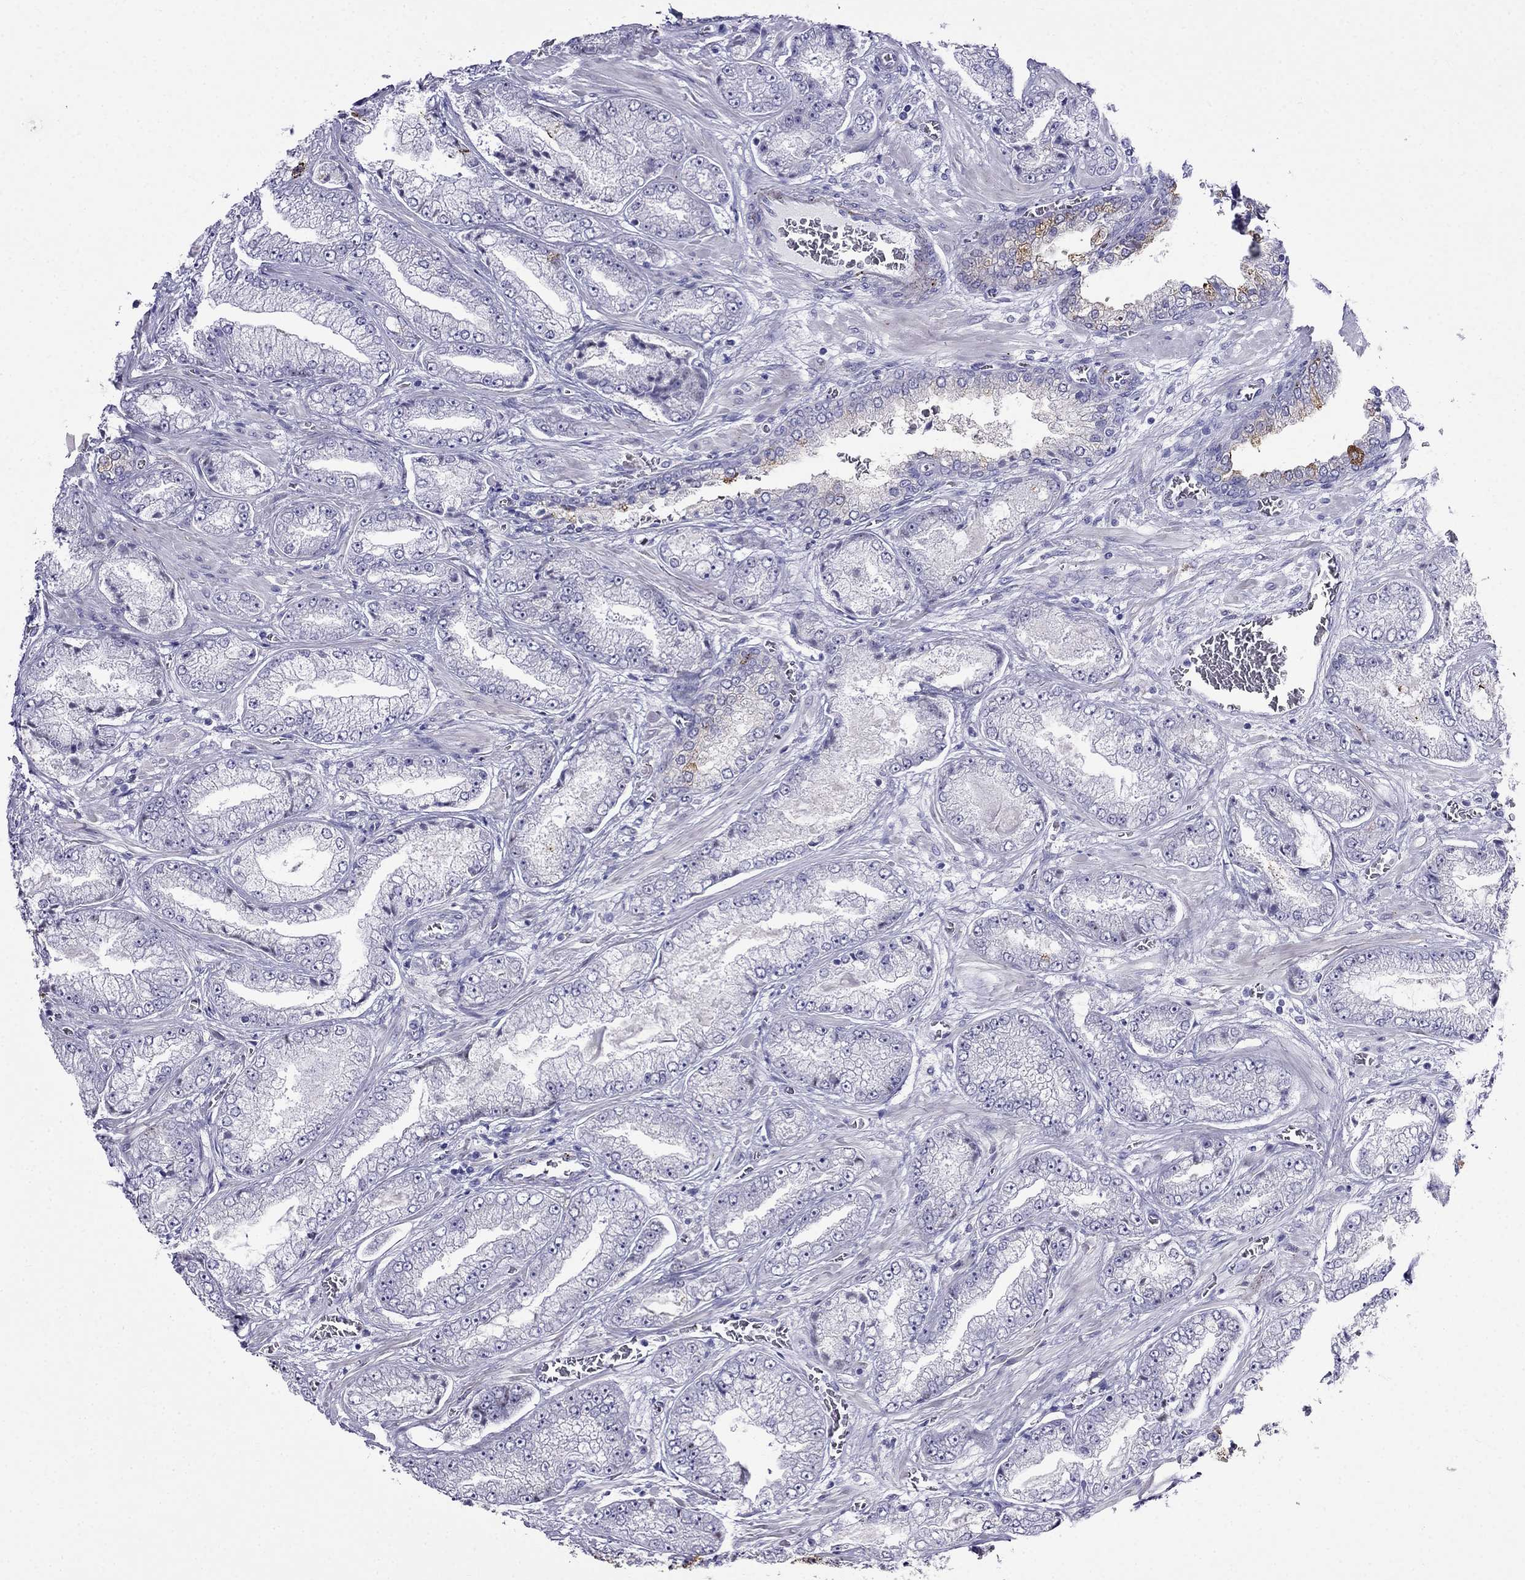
{"staining": {"intensity": "moderate", "quantity": "<25%", "location": "cytoplasmic/membranous"}, "tissue": "prostate cancer", "cell_type": "Tumor cells", "image_type": "cancer", "snomed": [{"axis": "morphology", "description": "Adenocarcinoma, Low grade"}, {"axis": "topography", "description": "Prostate"}], "caption": "This image exhibits immunohistochemistry (IHC) staining of human prostate low-grade adenocarcinoma, with low moderate cytoplasmic/membranous positivity in approximately <25% of tumor cells.", "gene": "MGP", "patient": {"sex": "male", "age": 57}}